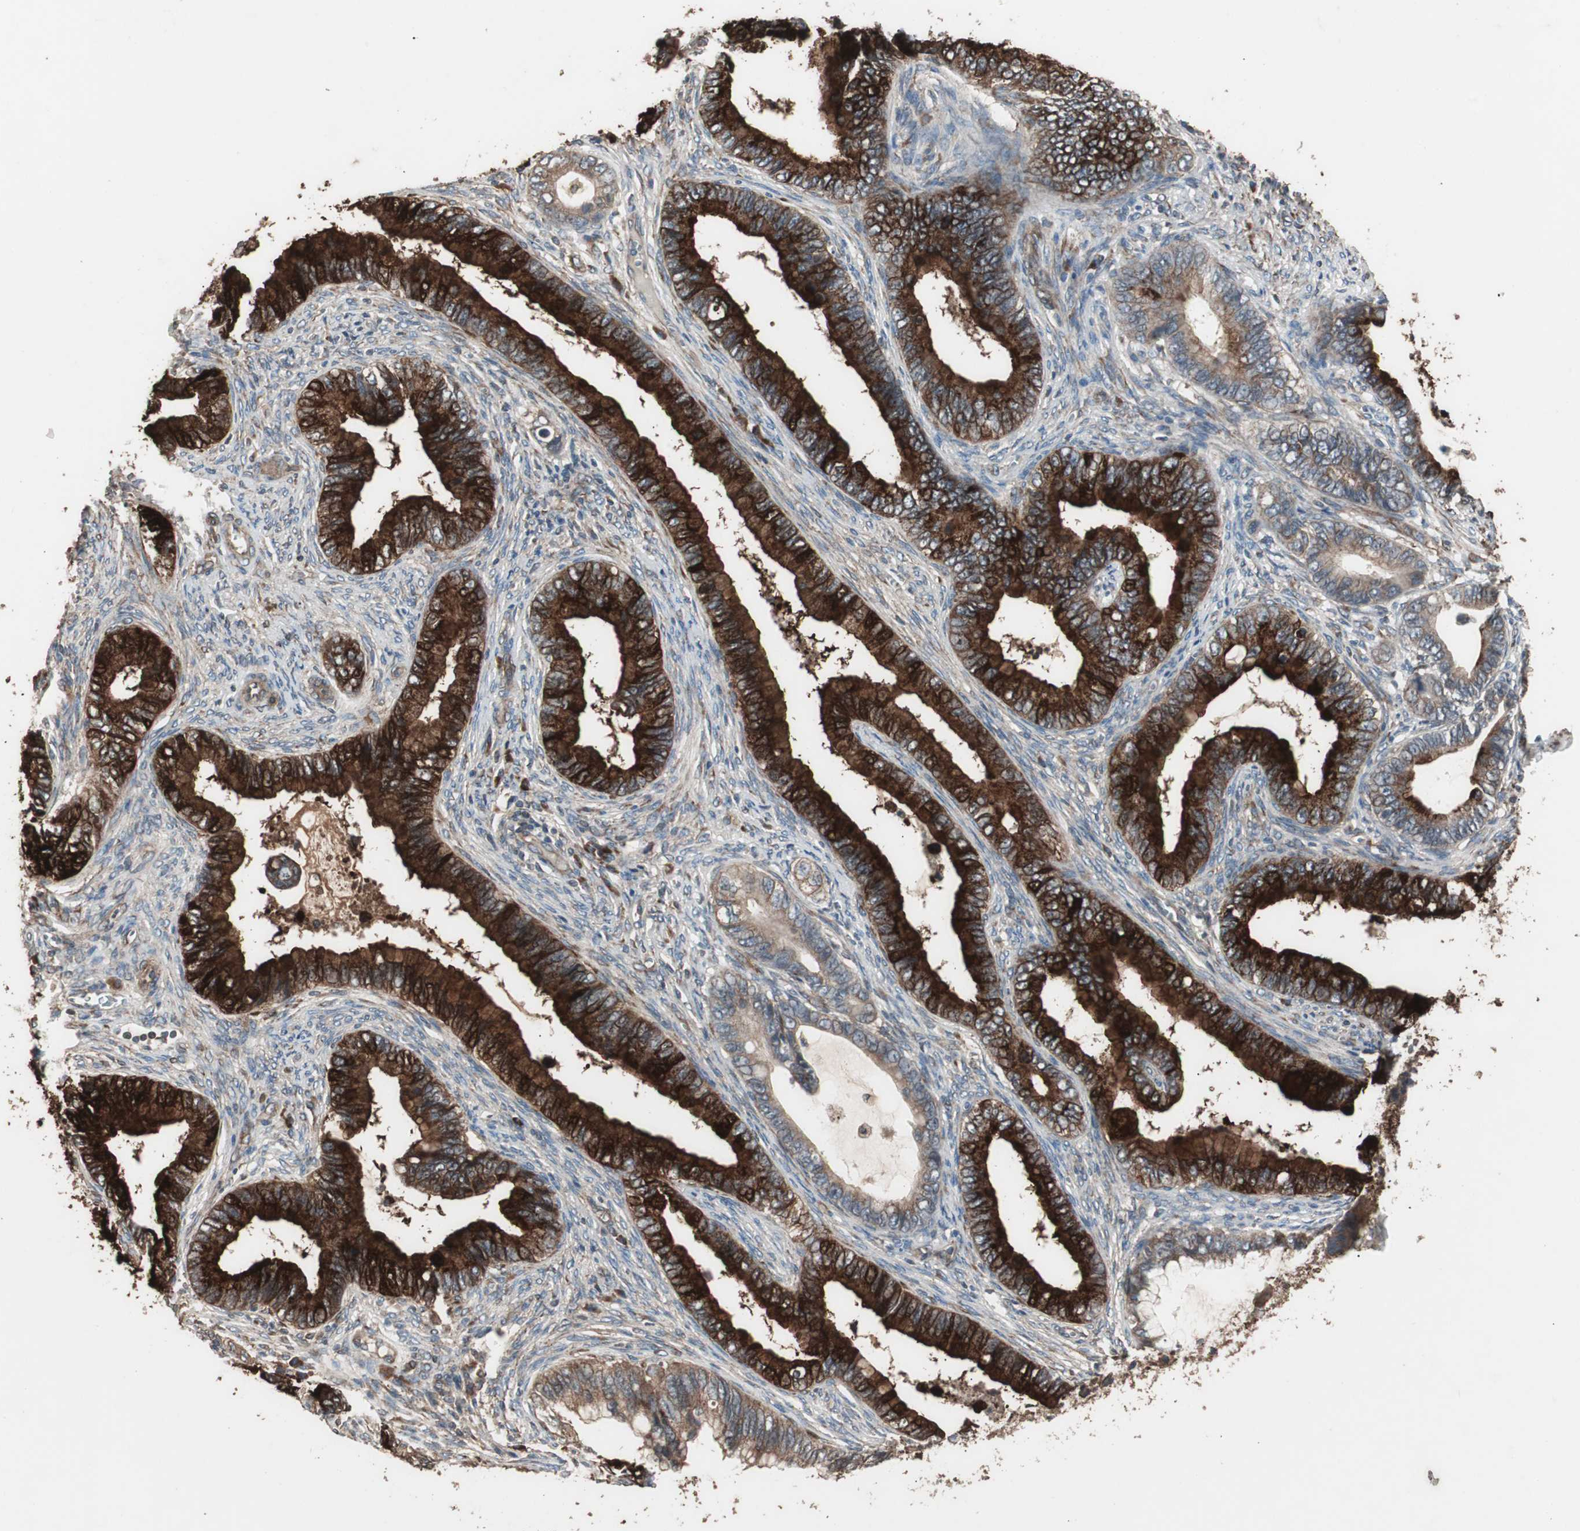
{"staining": {"intensity": "strong", "quantity": ">75%", "location": "cytoplasmic/membranous"}, "tissue": "cervical cancer", "cell_type": "Tumor cells", "image_type": "cancer", "snomed": [{"axis": "morphology", "description": "Adenocarcinoma, NOS"}, {"axis": "topography", "description": "Cervix"}], "caption": "IHC of cervical adenocarcinoma shows high levels of strong cytoplasmic/membranous positivity in approximately >75% of tumor cells. (IHC, brightfield microscopy, high magnification).", "gene": "LZTS1", "patient": {"sex": "female", "age": 44}}